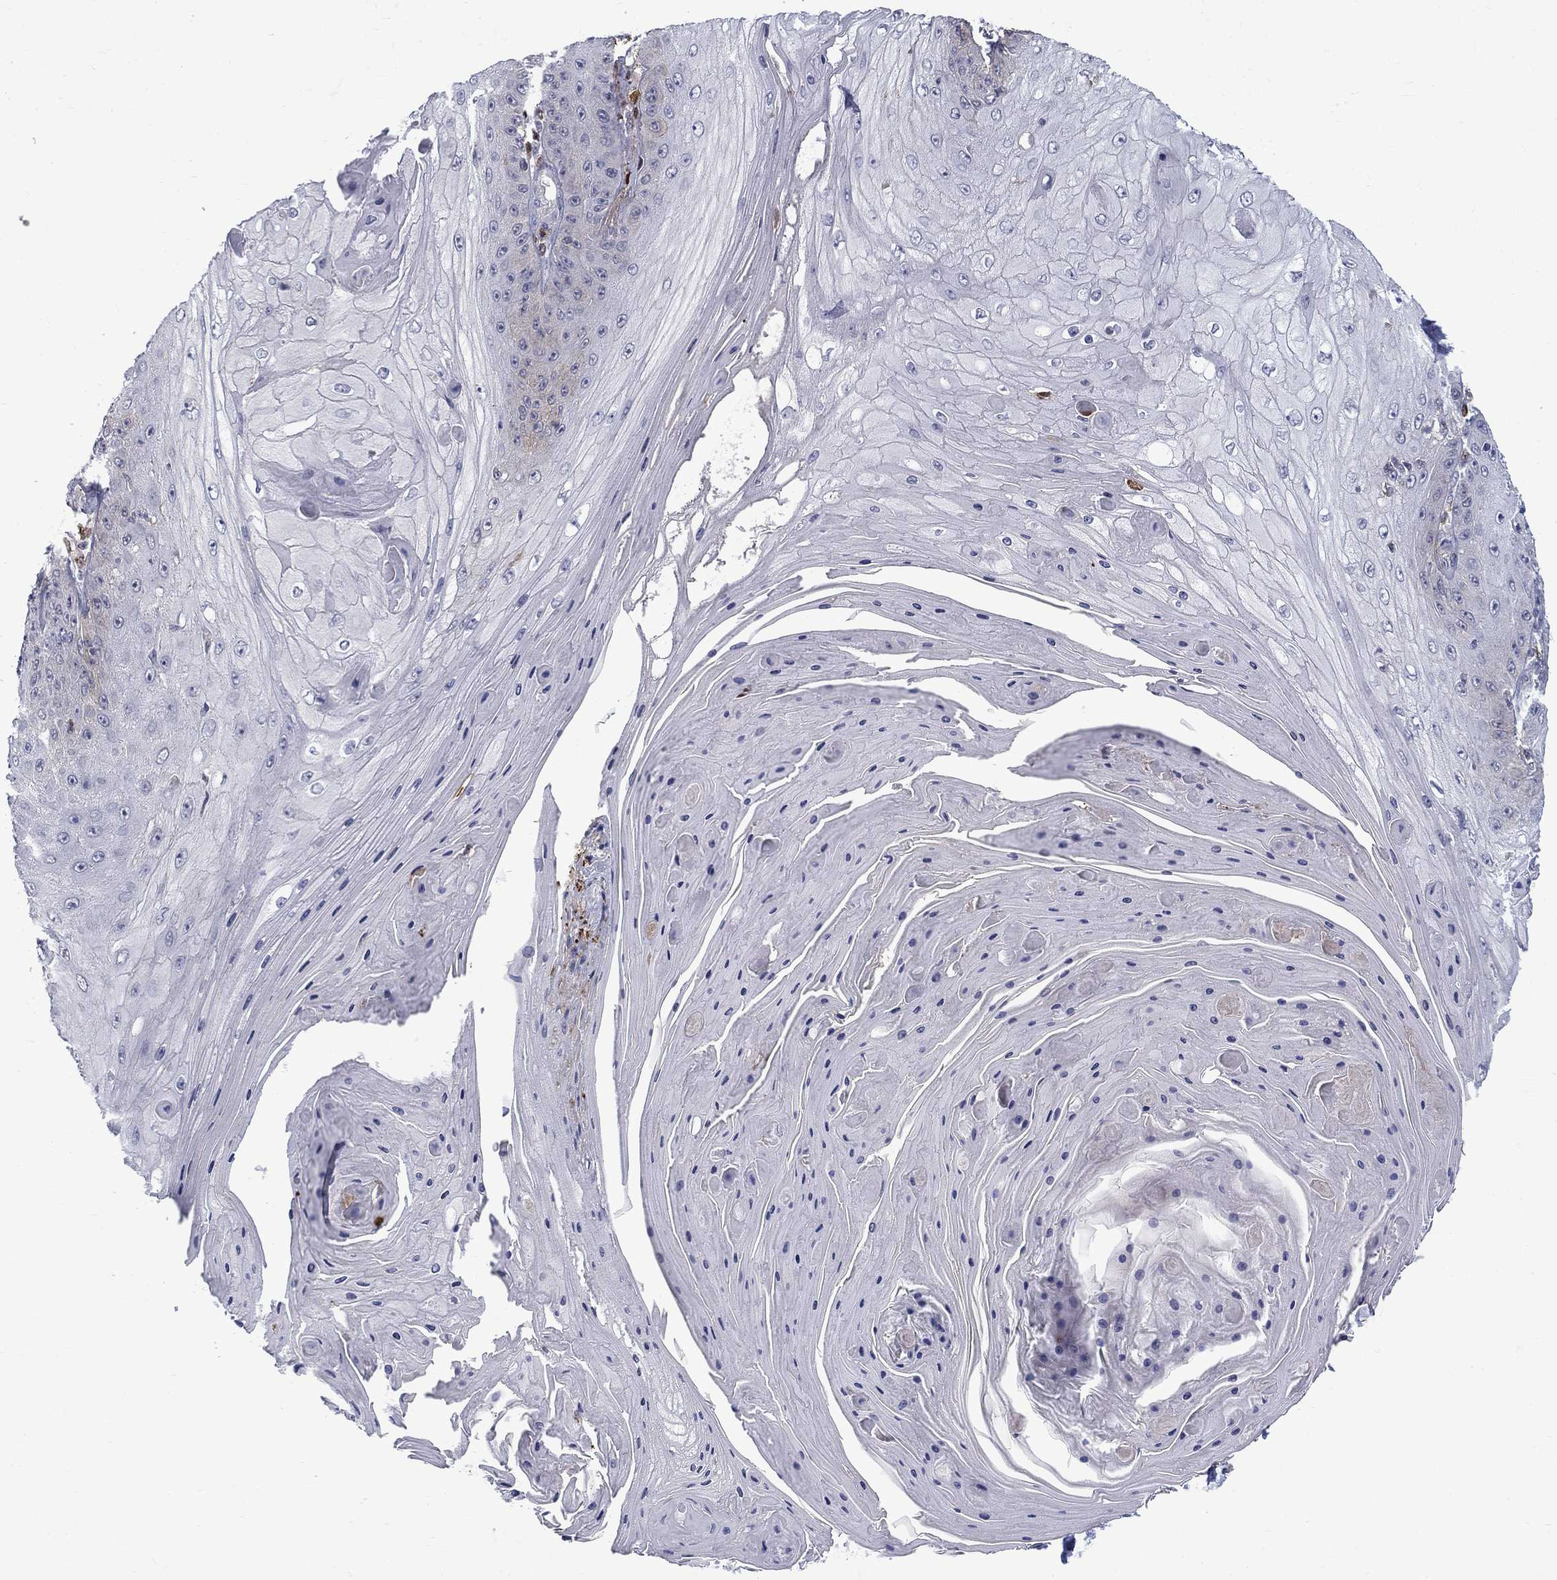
{"staining": {"intensity": "weak", "quantity": "<25%", "location": "cytoplasmic/membranous"}, "tissue": "skin cancer", "cell_type": "Tumor cells", "image_type": "cancer", "snomed": [{"axis": "morphology", "description": "Squamous cell carcinoma, NOS"}, {"axis": "topography", "description": "Skin"}], "caption": "This is a micrograph of IHC staining of skin squamous cell carcinoma, which shows no expression in tumor cells.", "gene": "PCBP3", "patient": {"sex": "male", "age": 70}}